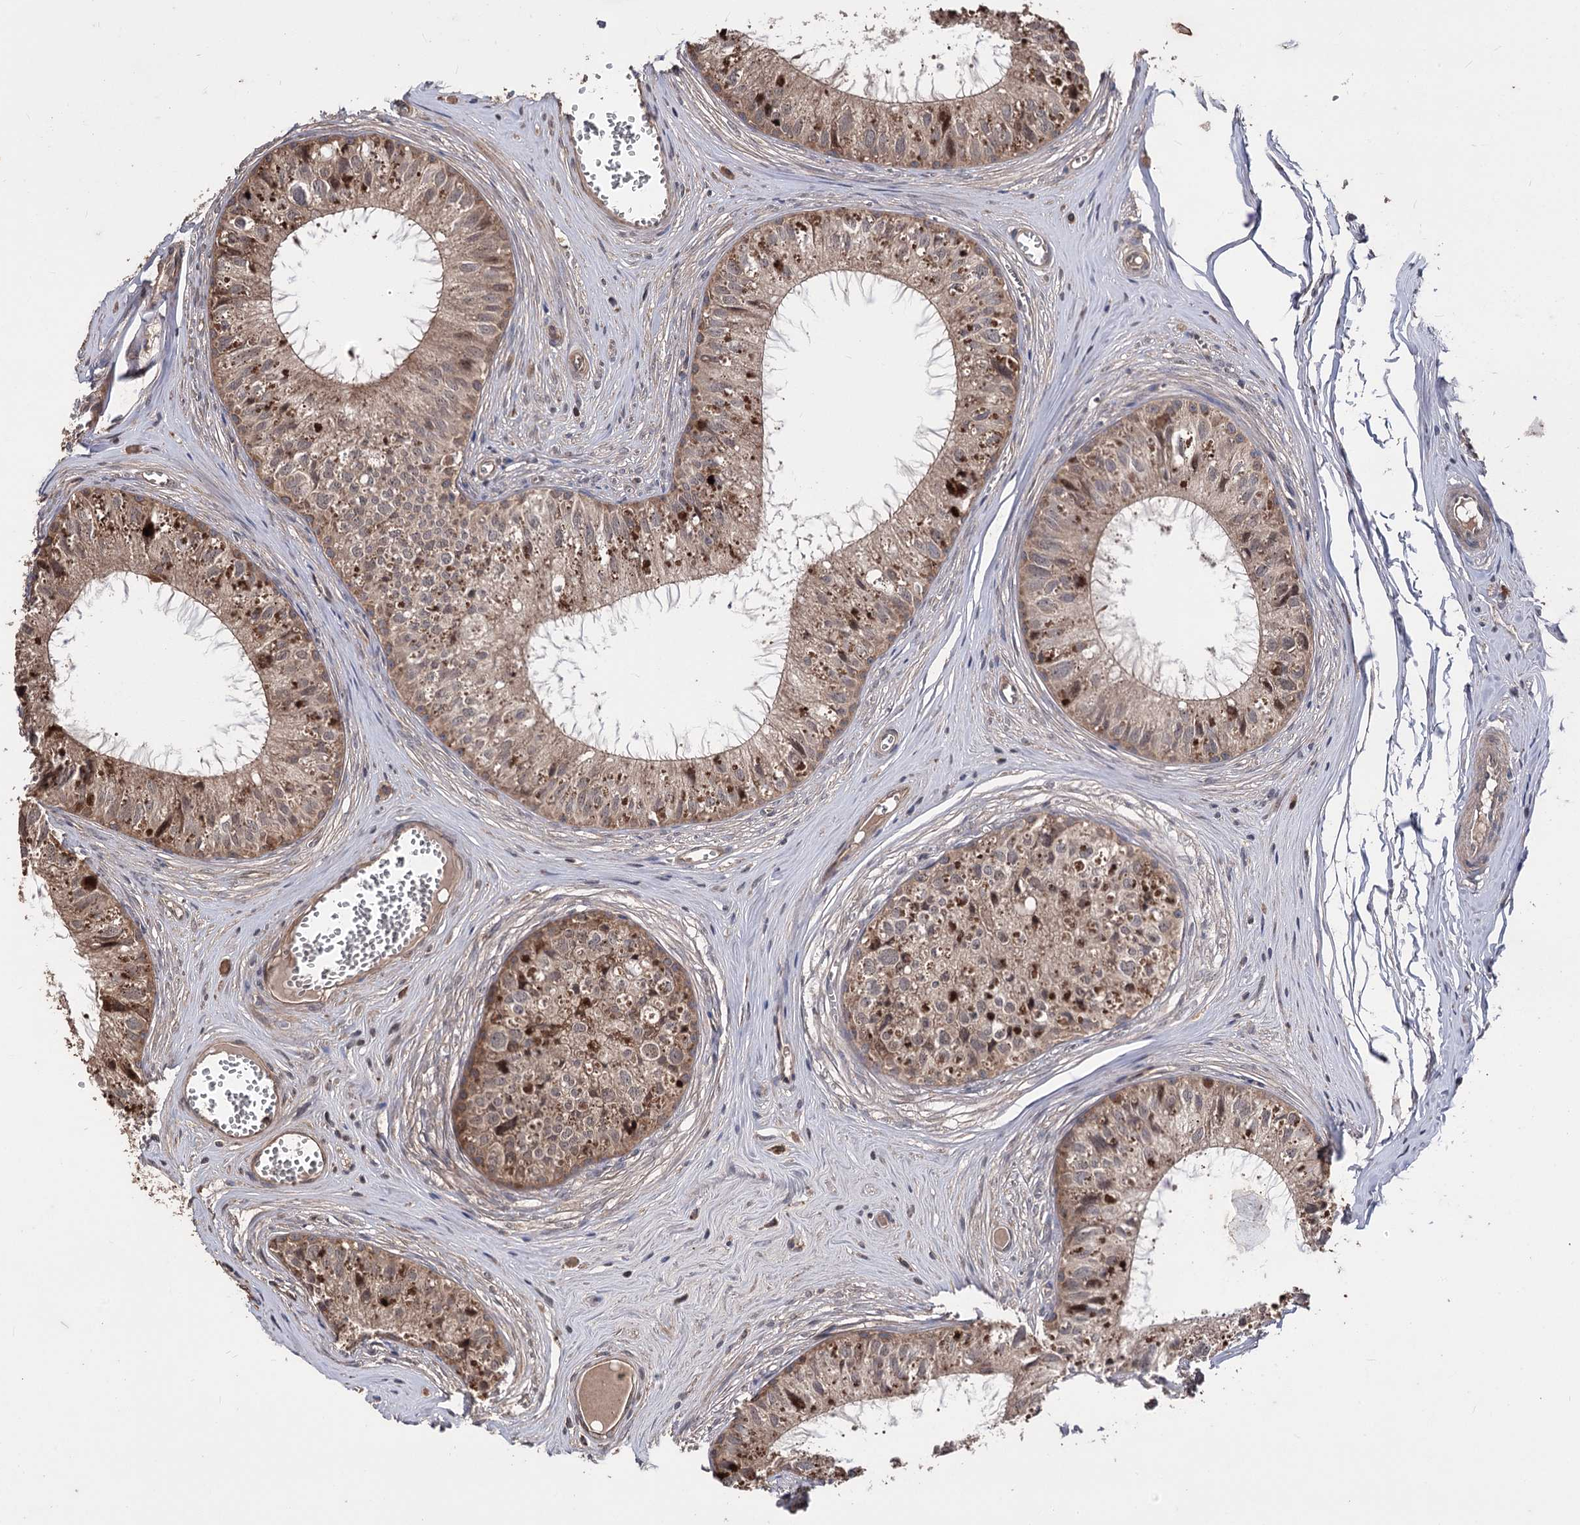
{"staining": {"intensity": "strong", "quantity": "25%-75%", "location": "cytoplasmic/membranous"}, "tissue": "epididymis", "cell_type": "Glandular cells", "image_type": "normal", "snomed": [{"axis": "morphology", "description": "Normal tissue, NOS"}, {"axis": "topography", "description": "Epididymis"}], "caption": "Brown immunohistochemical staining in normal human epididymis exhibits strong cytoplasmic/membranous staining in about 25%-75% of glandular cells.", "gene": "RASSF3", "patient": {"sex": "male", "age": 36}}